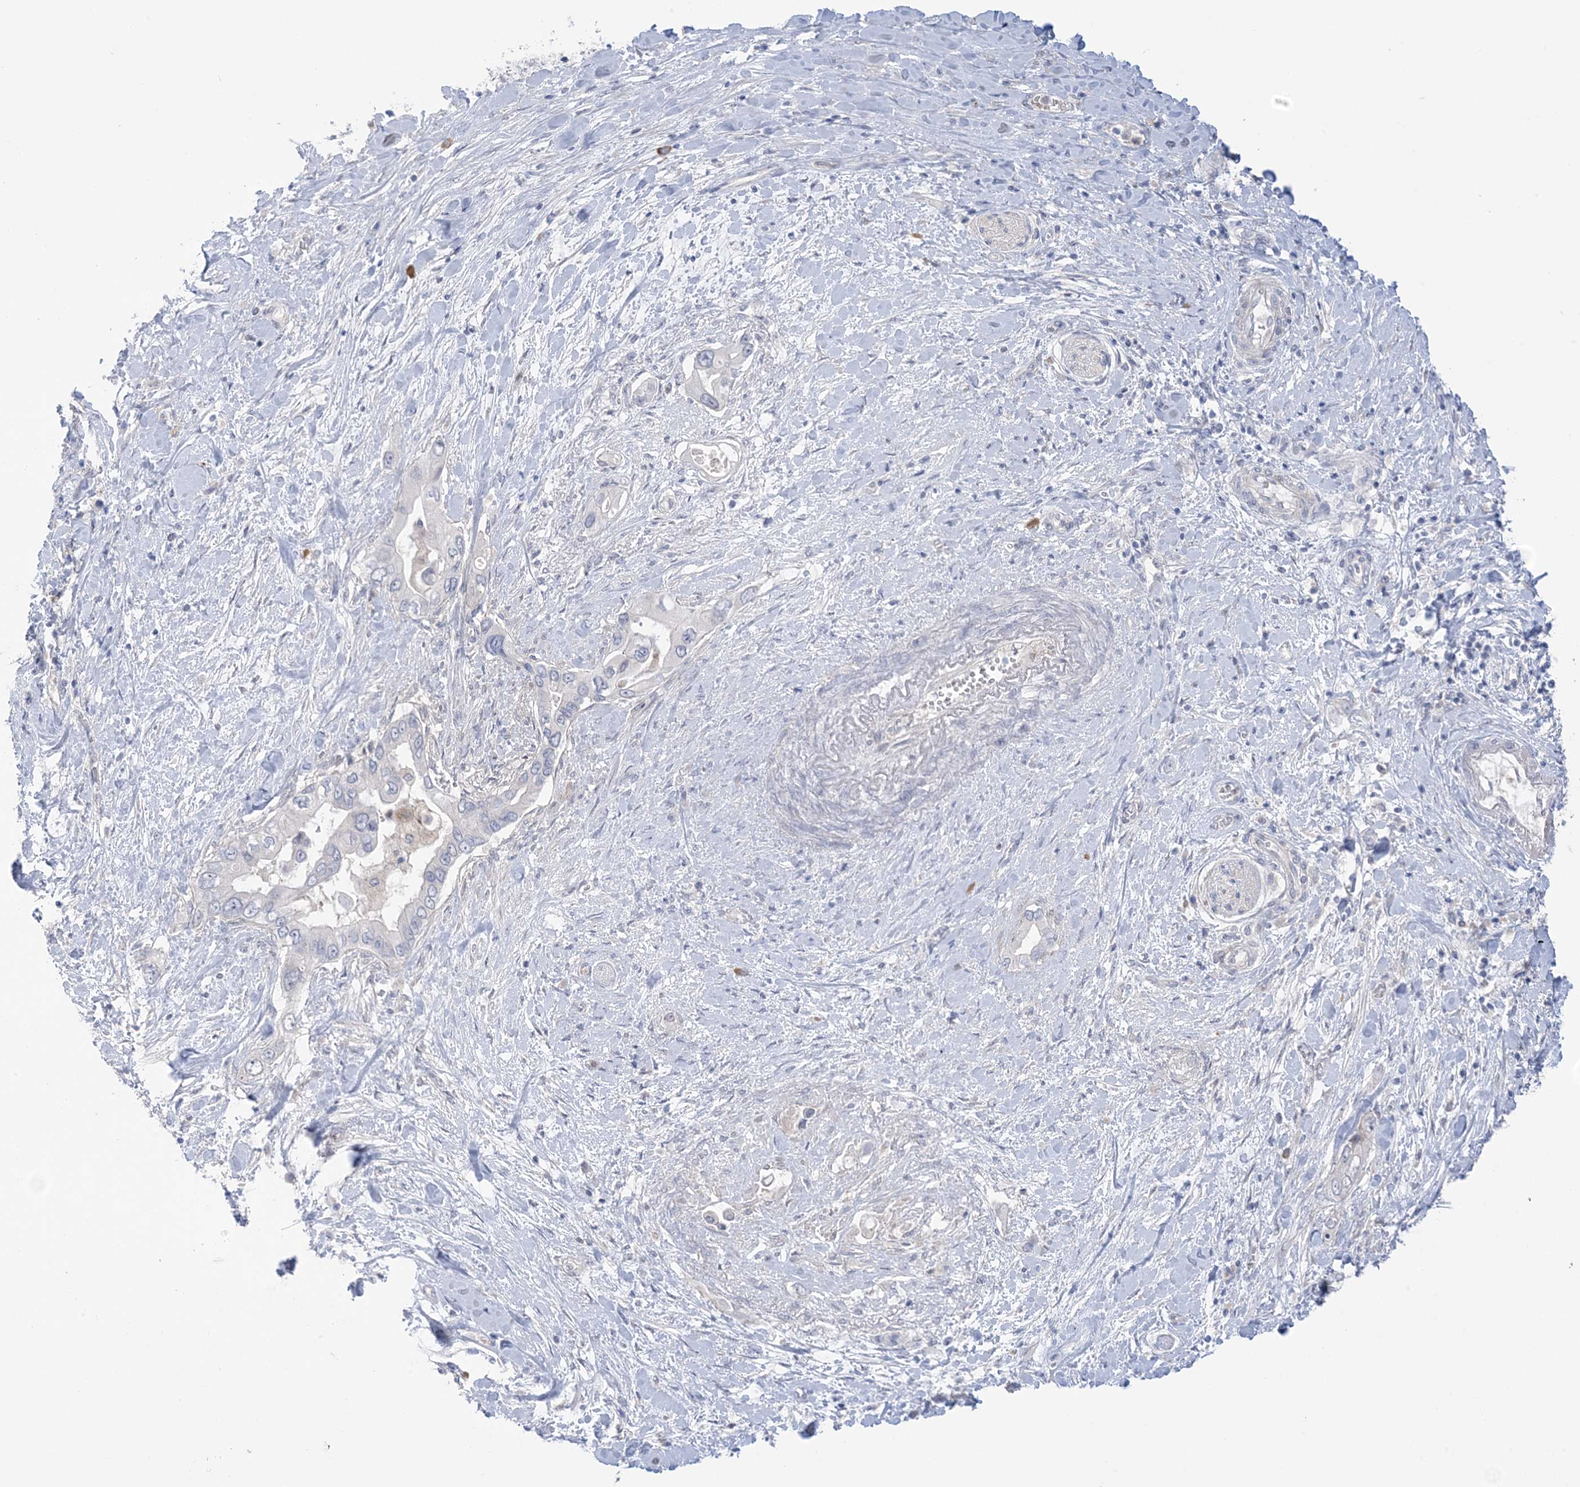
{"staining": {"intensity": "negative", "quantity": "none", "location": "none"}, "tissue": "pancreatic cancer", "cell_type": "Tumor cells", "image_type": "cancer", "snomed": [{"axis": "morphology", "description": "Inflammation, NOS"}, {"axis": "morphology", "description": "Adenocarcinoma, NOS"}, {"axis": "topography", "description": "Pancreas"}], "caption": "Photomicrograph shows no significant protein expression in tumor cells of pancreatic adenocarcinoma. The staining is performed using DAB brown chromogen with nuclei counter-stained in using hematoxylin.", "gene": "TTYH1", "patient": {"sex": "female", "age": 56}}